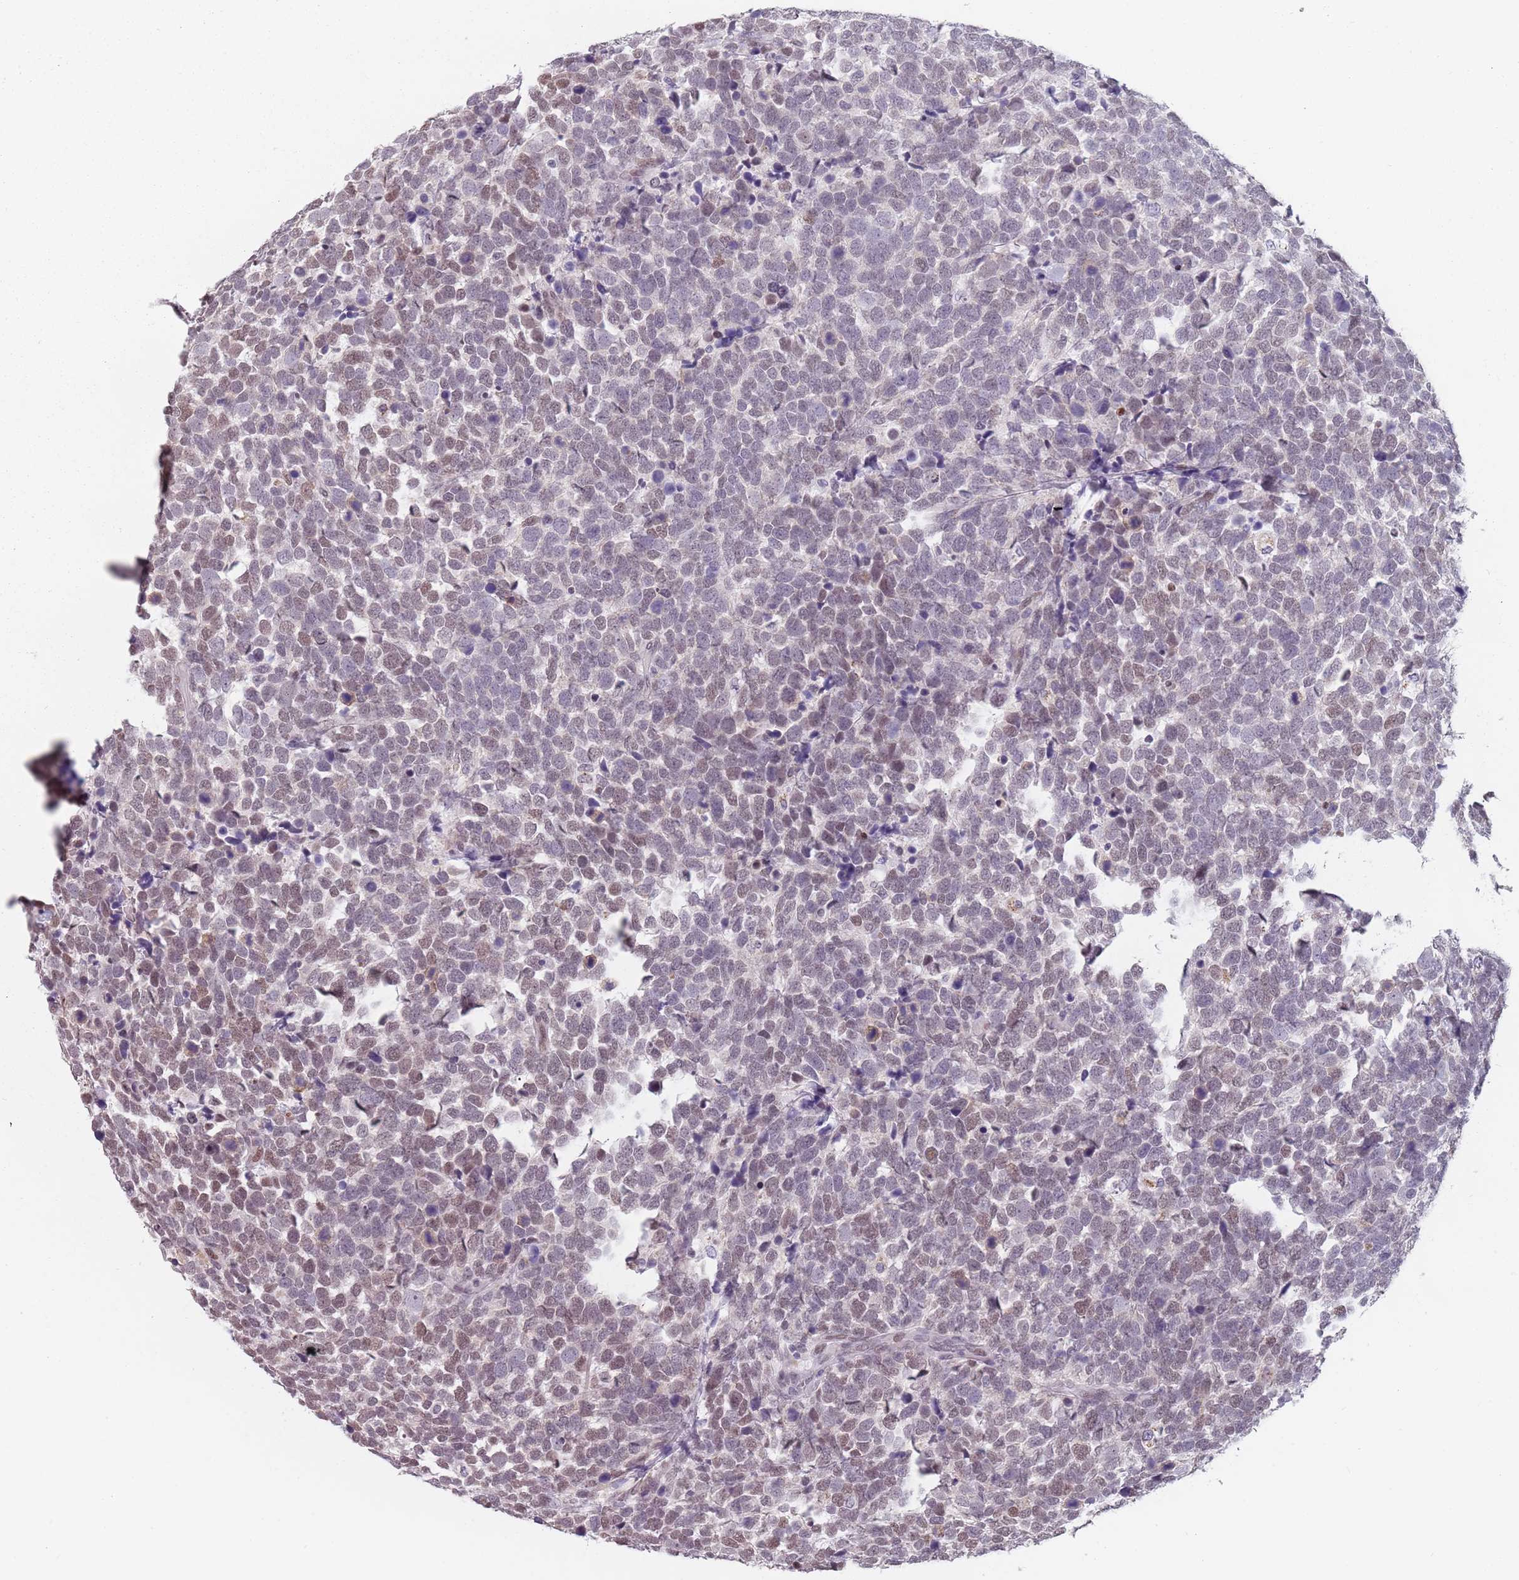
{"staining": {"intensity": "moderate", "quantity": ">75%", "location": "nuclear"}, "tissue": "urothelial cancer", "cell_type": "Tumor cells", "image_type": "cancer", "snomed": [{"axis": "morphology", "description": "Urothelial carcinoma, High grade"}, {"axis": "topography", "description": "Urinary bladder"}], "caption": "Immunohistochemical staining of human urothelial cancer displays moderate nuclear protein expression in about >75% of tumor cells. (DAB (3,3'-diaminobenzidine) IHC, brown staining for protein, blue staining for nuclei).", "gene": "PTCHD1", "patient": {"sex": "female", "age": 82}}